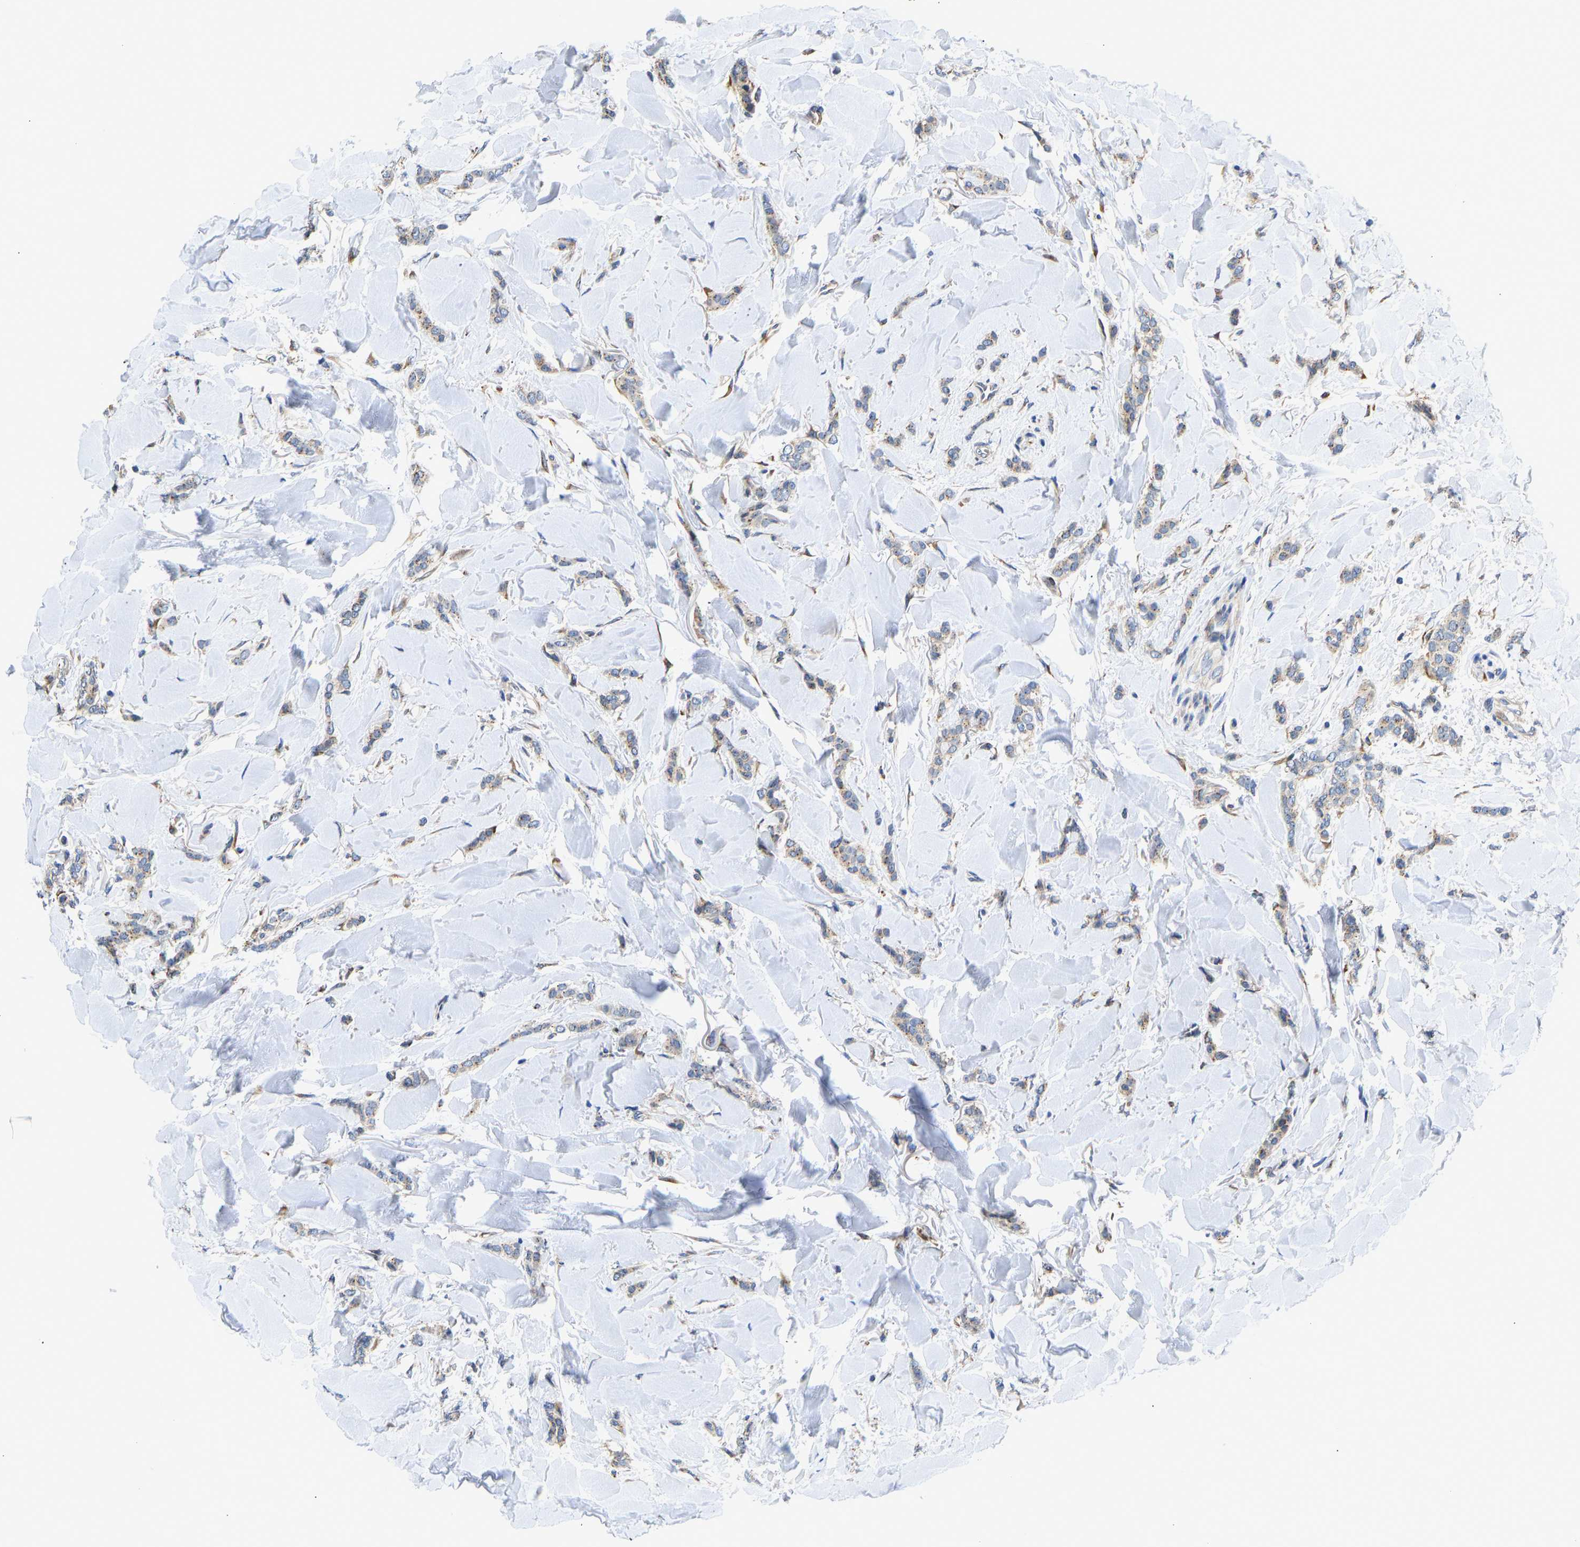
{"staining": {"intensity": "weak", "quantity": "25%-75%", "location": "cytoplasmic/membranous"}, "tissue": "breast cancer", "cell_type": "Tumor cells", "image_type": "cancer", "snomed": [{"axis": "morphology", "description": "Lobular carcinoma"}, {"axis": "topography", "description": "Skin"}, {"axis": "topography", "description": "Breast"}], "caption": "Protein expression by IHC reveals weak cytoplasmic/membranous staining in approximately 25%-75% of tumor cells in breast cancer (lobular carcinoma).", "gene": "RESF1", "patient": {"sex": "female", "age": 46}}